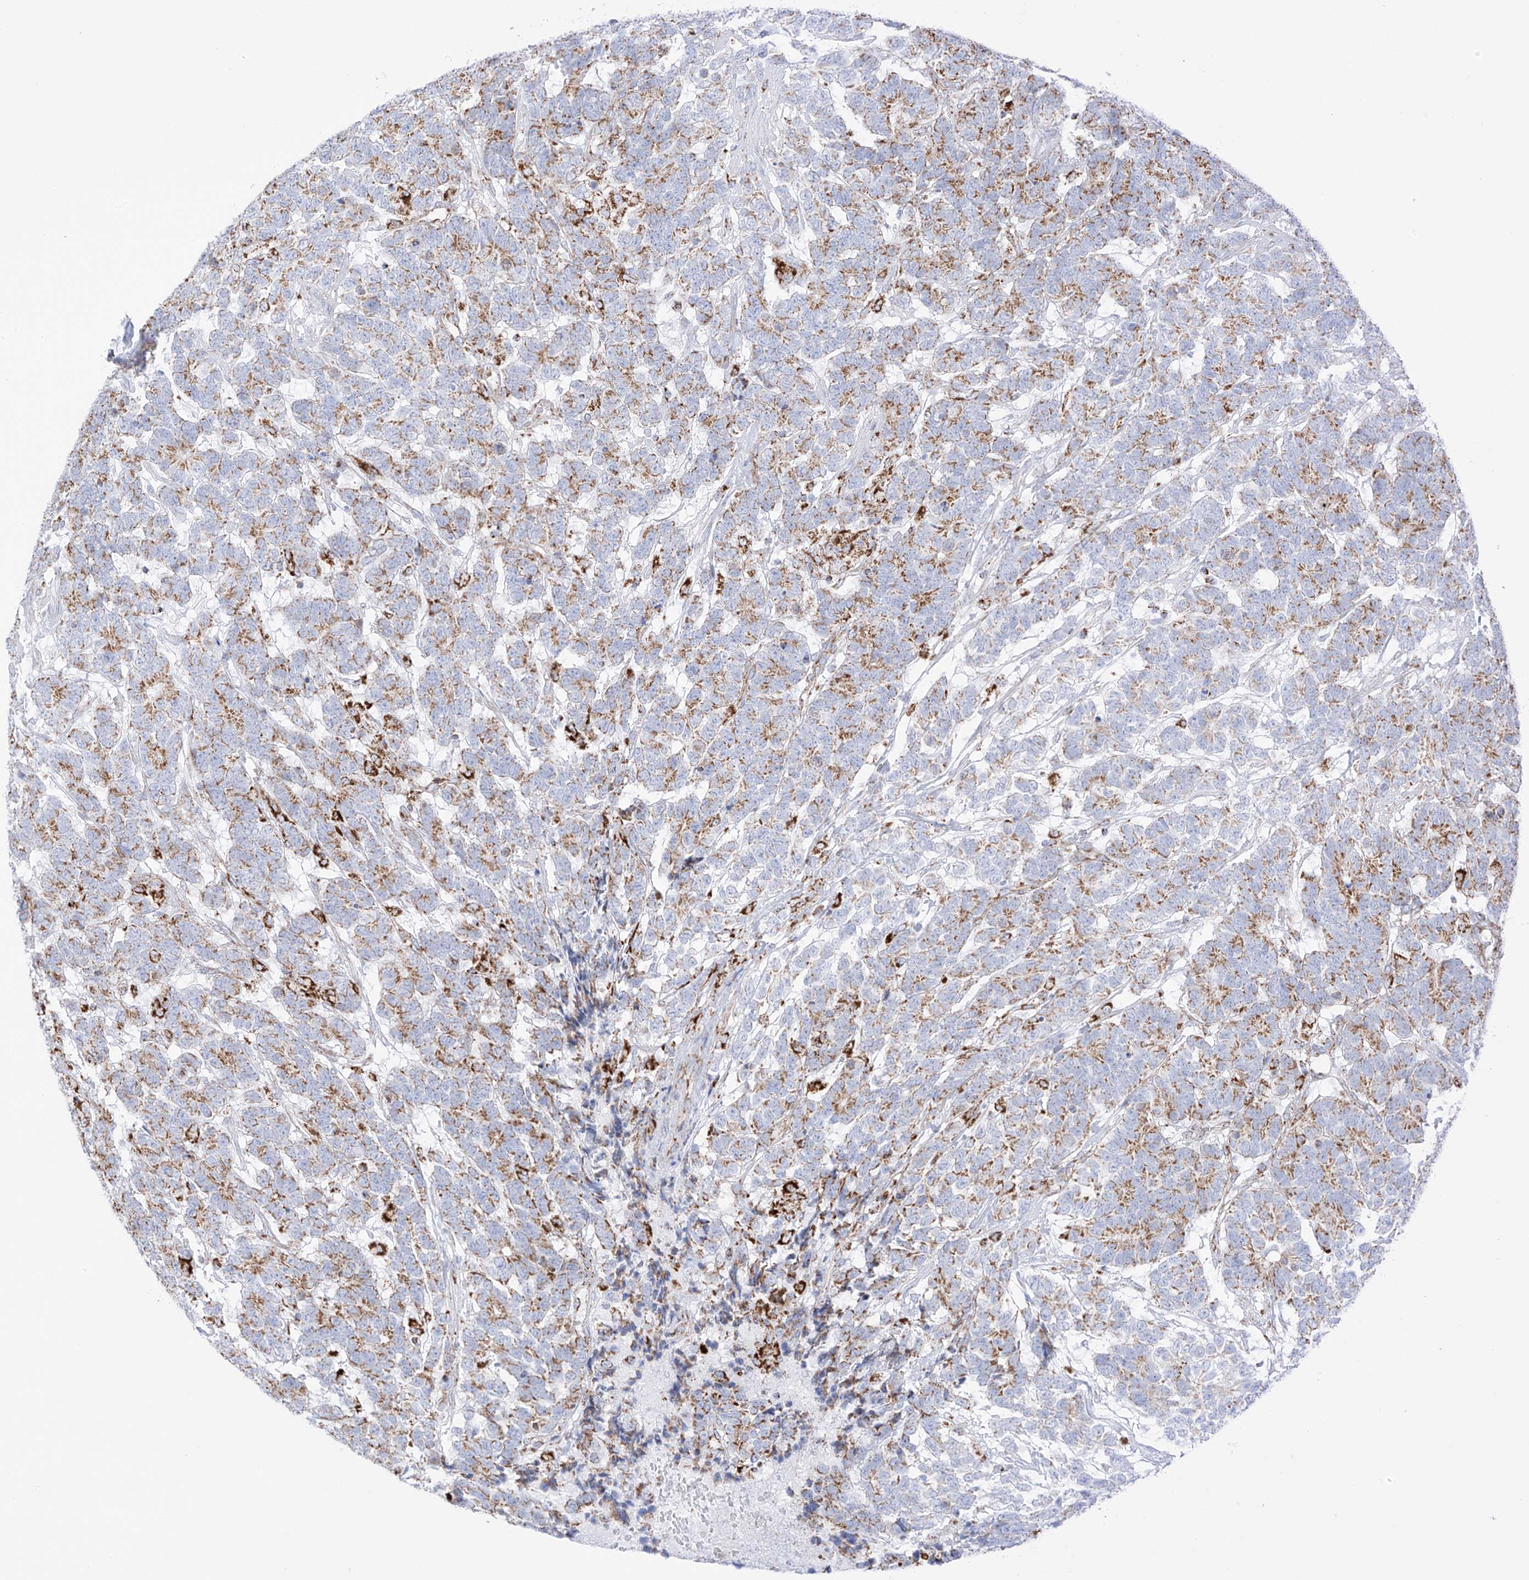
{"staining": {"intensity": "moderate", "quantity": "25%-75%", "location": "cytoplasmic/membranous"}, "tissue": "testis cancer", "cell_type": "Tumor cells", "image_type": "cancer", "snomed": [{"axis": "morphology", "description": "Carcinoma, Embryonal, NOS"}, {"axis": "topography", "description": "Testis"}], "caption": "Tumor cells exhibit medium levels of moderate cytoplasmic/membranous staining in about 25%-75% of cells in human testis cancer (embryonal carcinoma).", "gene": "XKR3", "patient": {"sex": "male", "age": 26}}